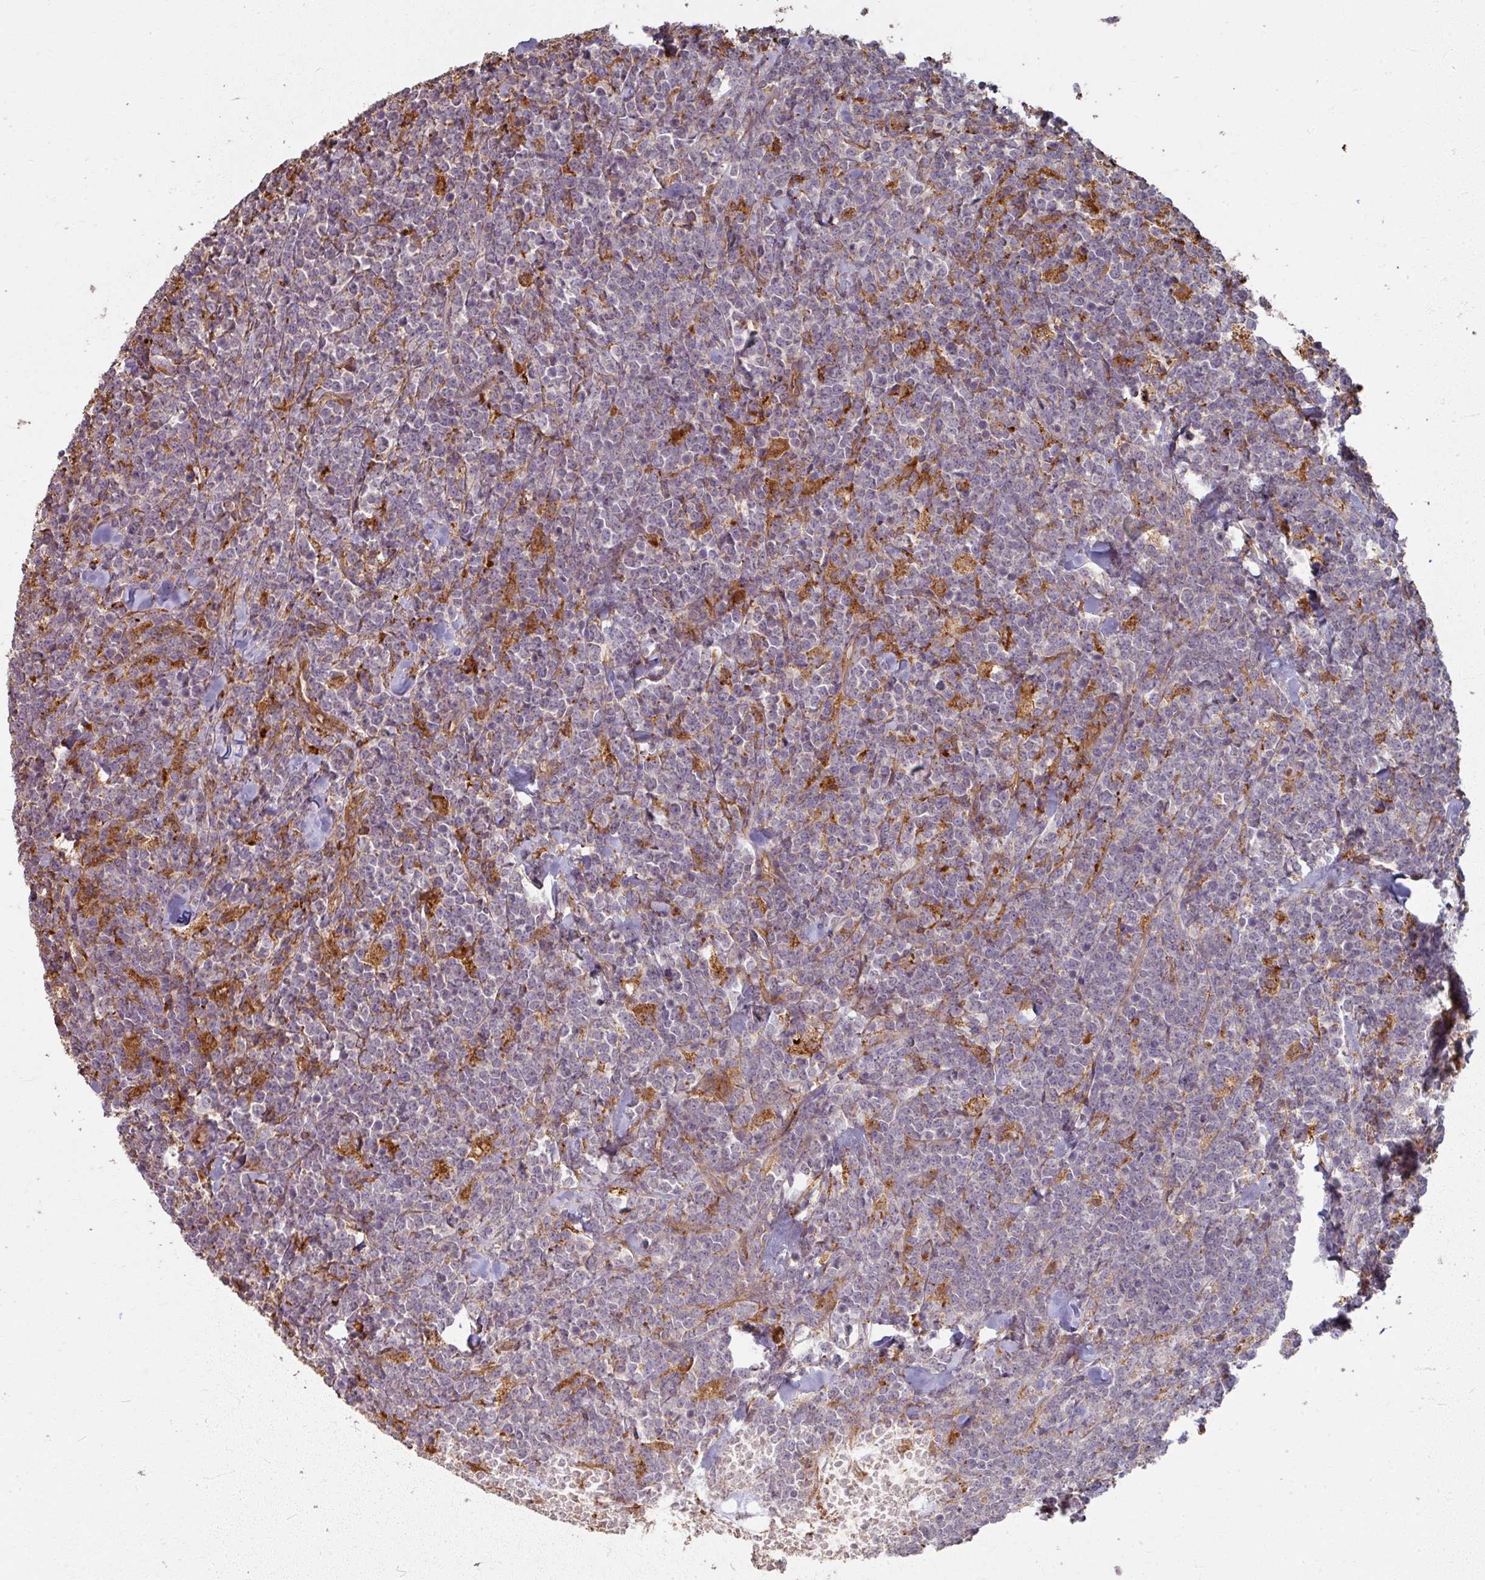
{"staining": {"intensity": "negative", "quantity": "none", "location": "none"}, "tissue": "lymphoma", "cell_type": "Tumor cells", "image_type": "cancer", "snomed": [{"axis": "morphology", "description": "Malignant lymphoma, non-Hodgkin's type, High grade"}, {"axis": "topography", "description": "Small intestine"}, {"axis": "topography", "description": "Colon"}], "caption": "IHC photomicrograph of human malignant lymphoma, non-Hodgkin's type (high-grade) stained for a protein (brown), which reveals no expression in tumor cells.", "gene": "CCDC68", "patient": {"sex": "male", "age": 8}}